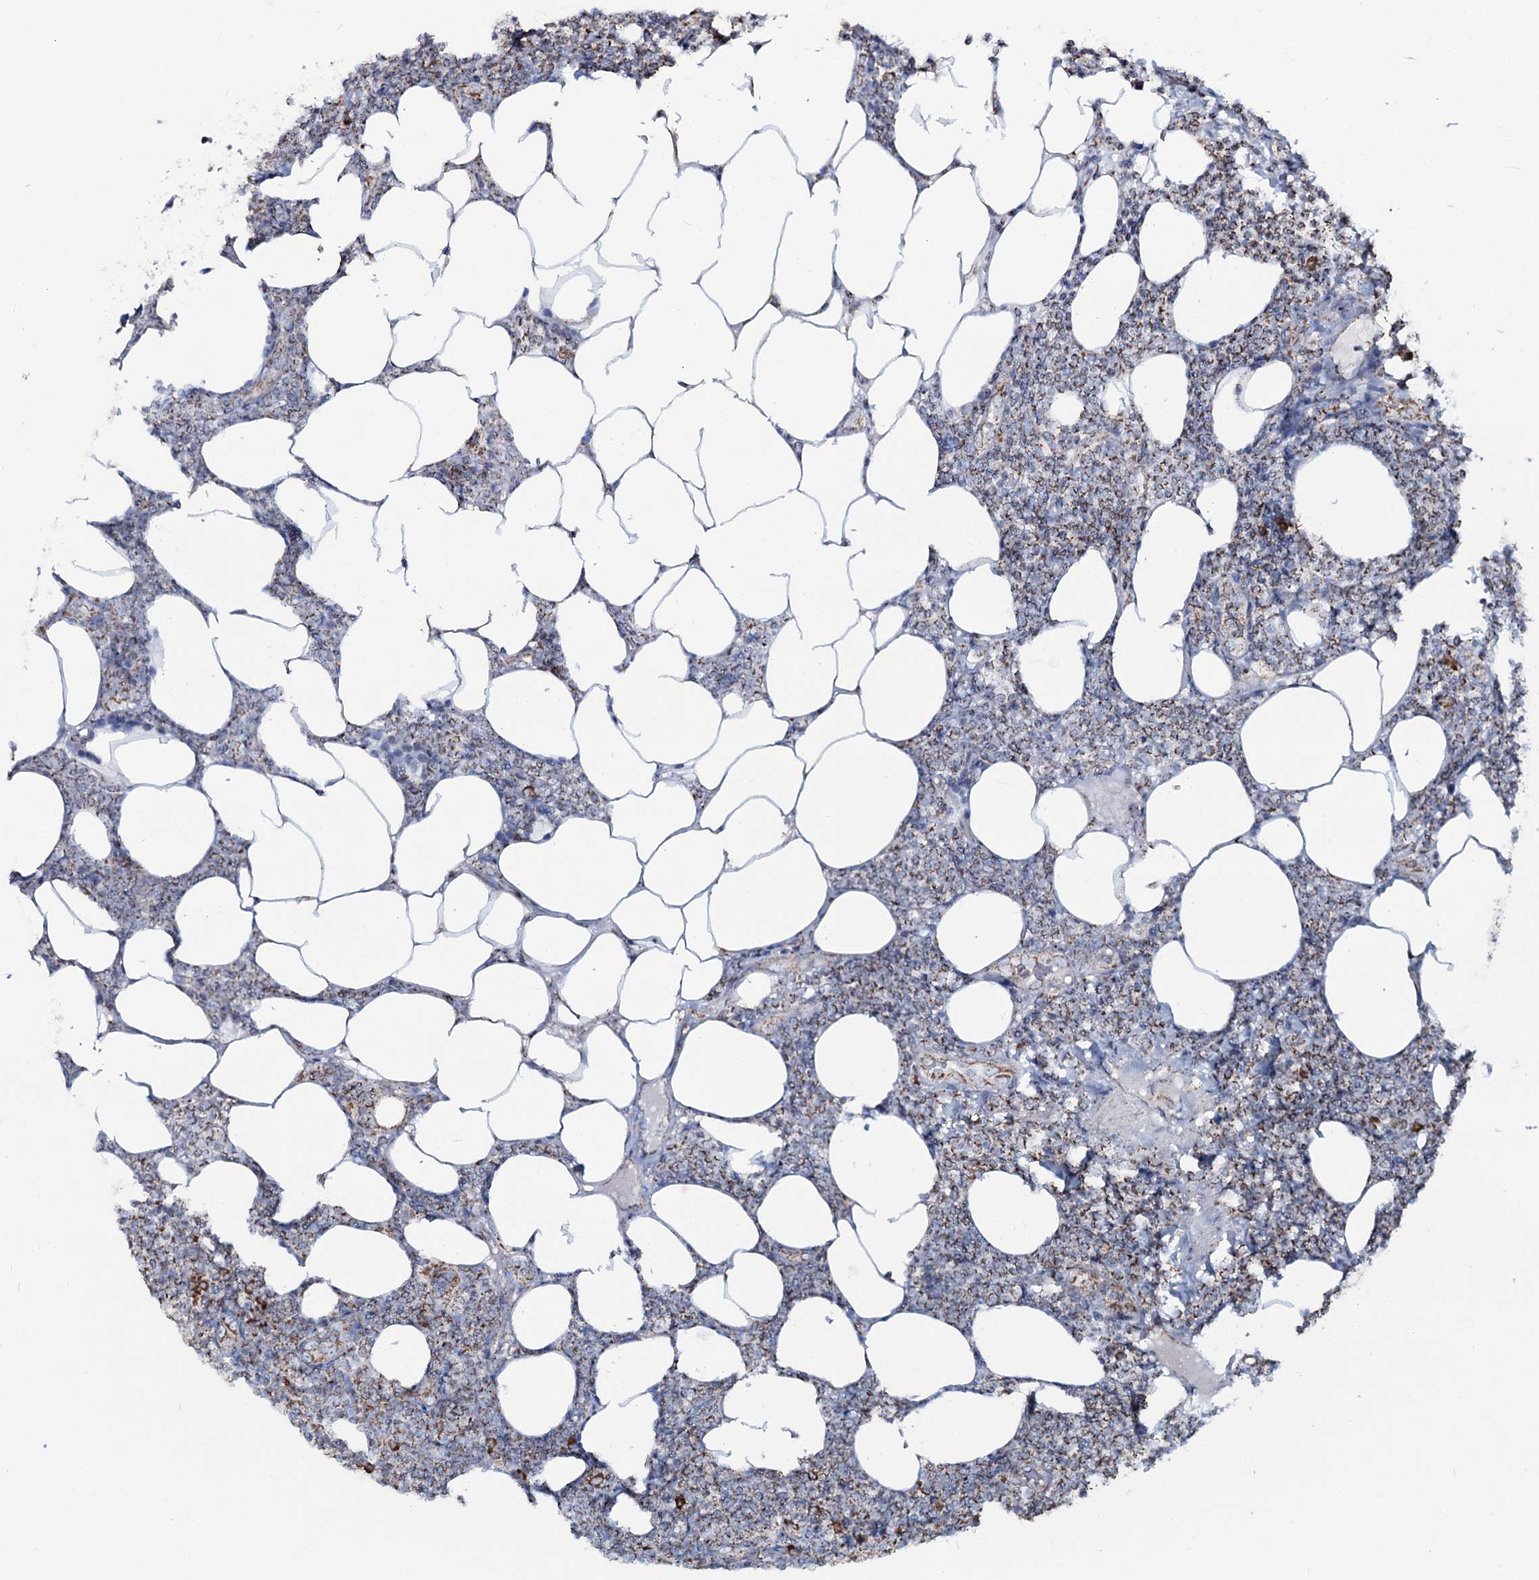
{"staining": {"intensity": "moderate", "quantity": ">75%", "location": "cytoplasmic/membranous"}, "tissue": "lymphoma", "cell_type": "Tumor cells", "image_type": "cancer", "snomed": [{"axis": "morphology", "description": "Malignant lymphoma, non-Hodgkin's type, Low grade"}, {"axis": "topography", "description": "Lymph node"}], "caption": "Immunohistochemical staining of lymphoma shows medium levels of moderate cytoplasmic/membranous protein expression in approximately >75% of tumor cells. (DAB (3,3'-diaminobenzidine) IHC, brown staining for protein, blue staining for nuclei).", "gene": "MRPS35", "patient": {"sex": "male", "age": 66}}